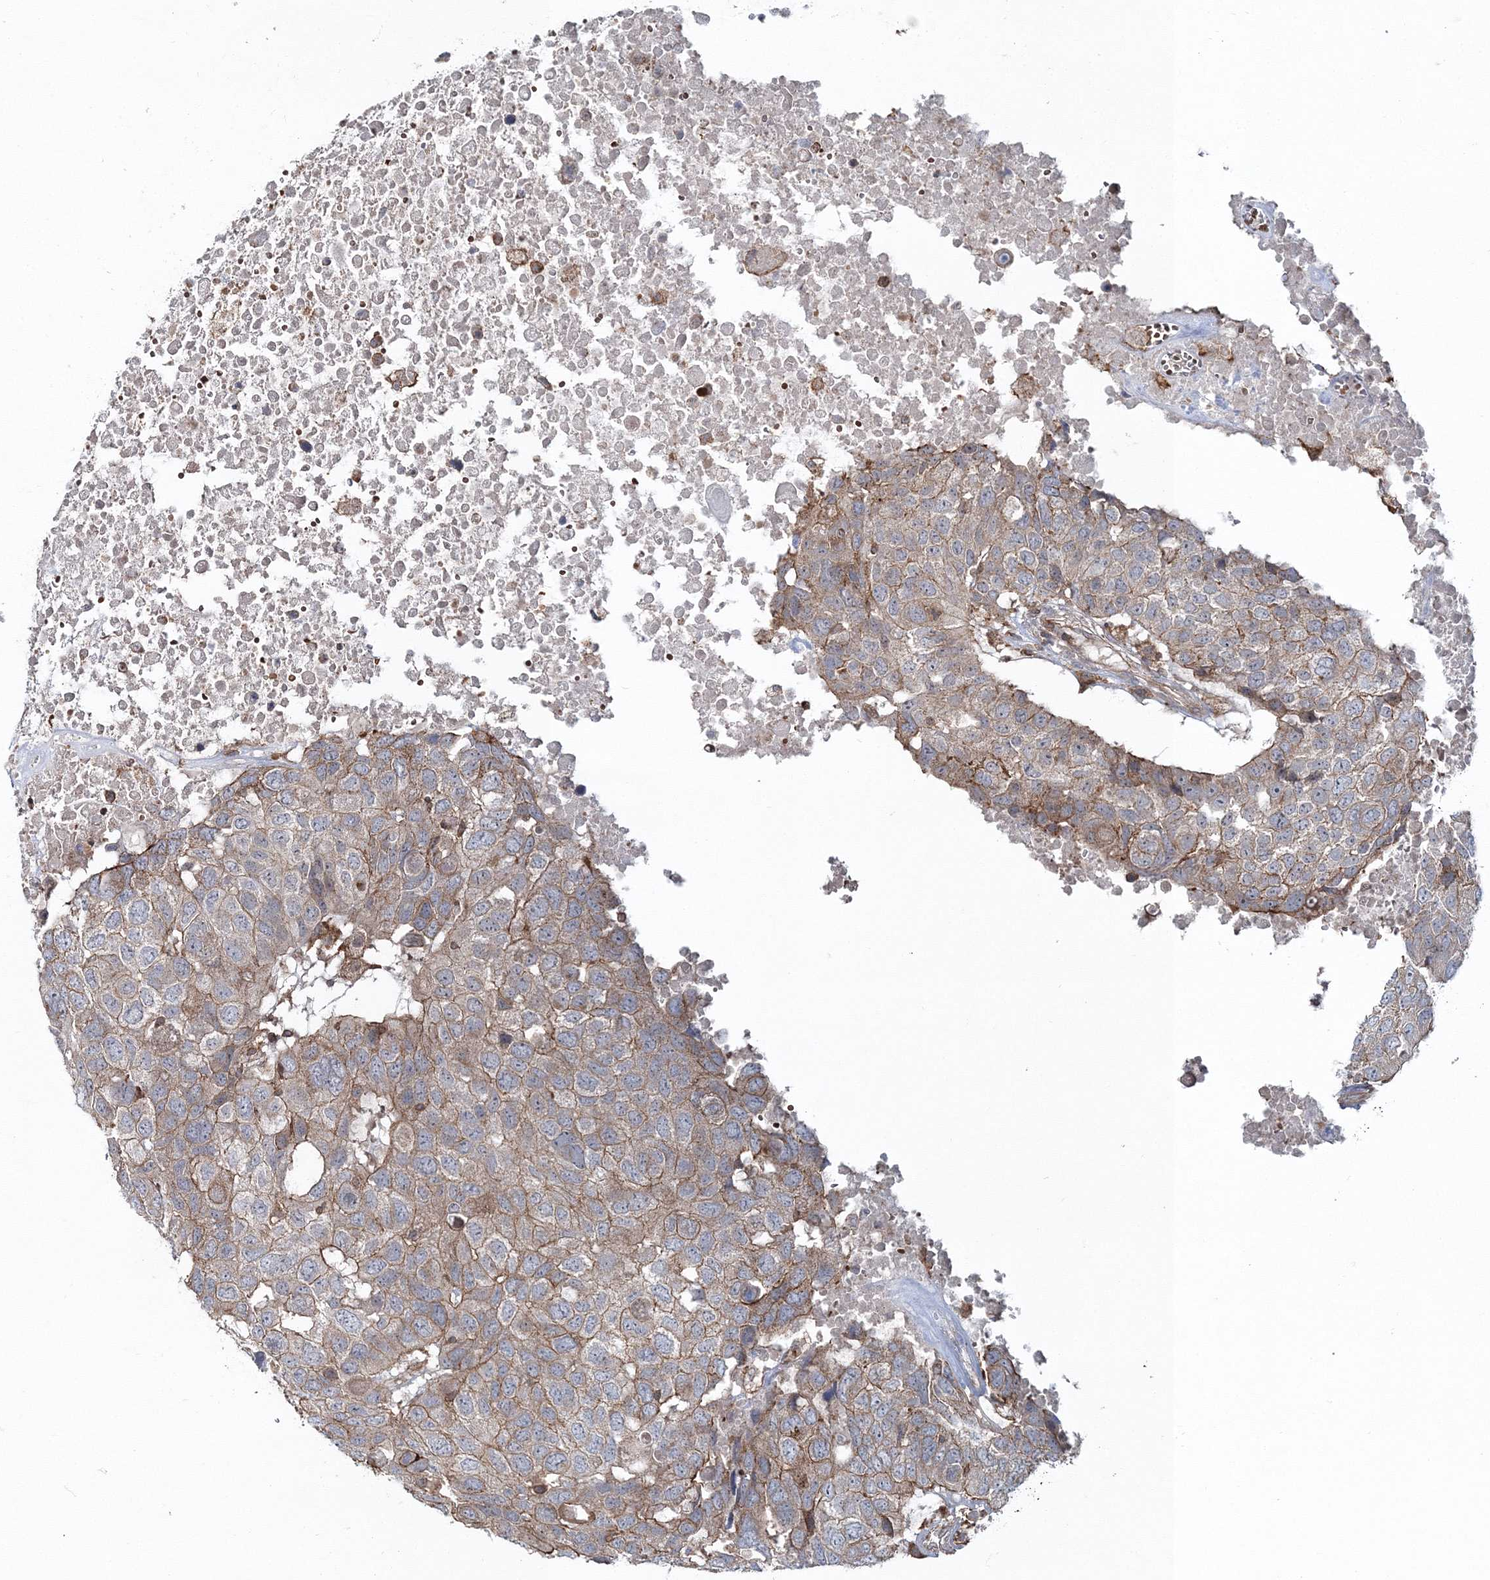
{"staining": {"intensity": "weak", "quantity": ">75%", "location": "cytoplasmic/membranous"}, "tissue": "head and neck cancer", "cell_type": "Tumor cells", "image_type": "cancer", "snomed": [{"axis": "morphology", "description": "Squamous cell carcinoma, NOS"}, {"axis": "topography", "description": "Head-Neck"}], "caption": "Squamous cell carcinoma (head and neck) stained with a protein marker exhibits weak staining in tumor cells.", "gene": "PCBD2", "patient": {"sex": "male", "age": 66}}